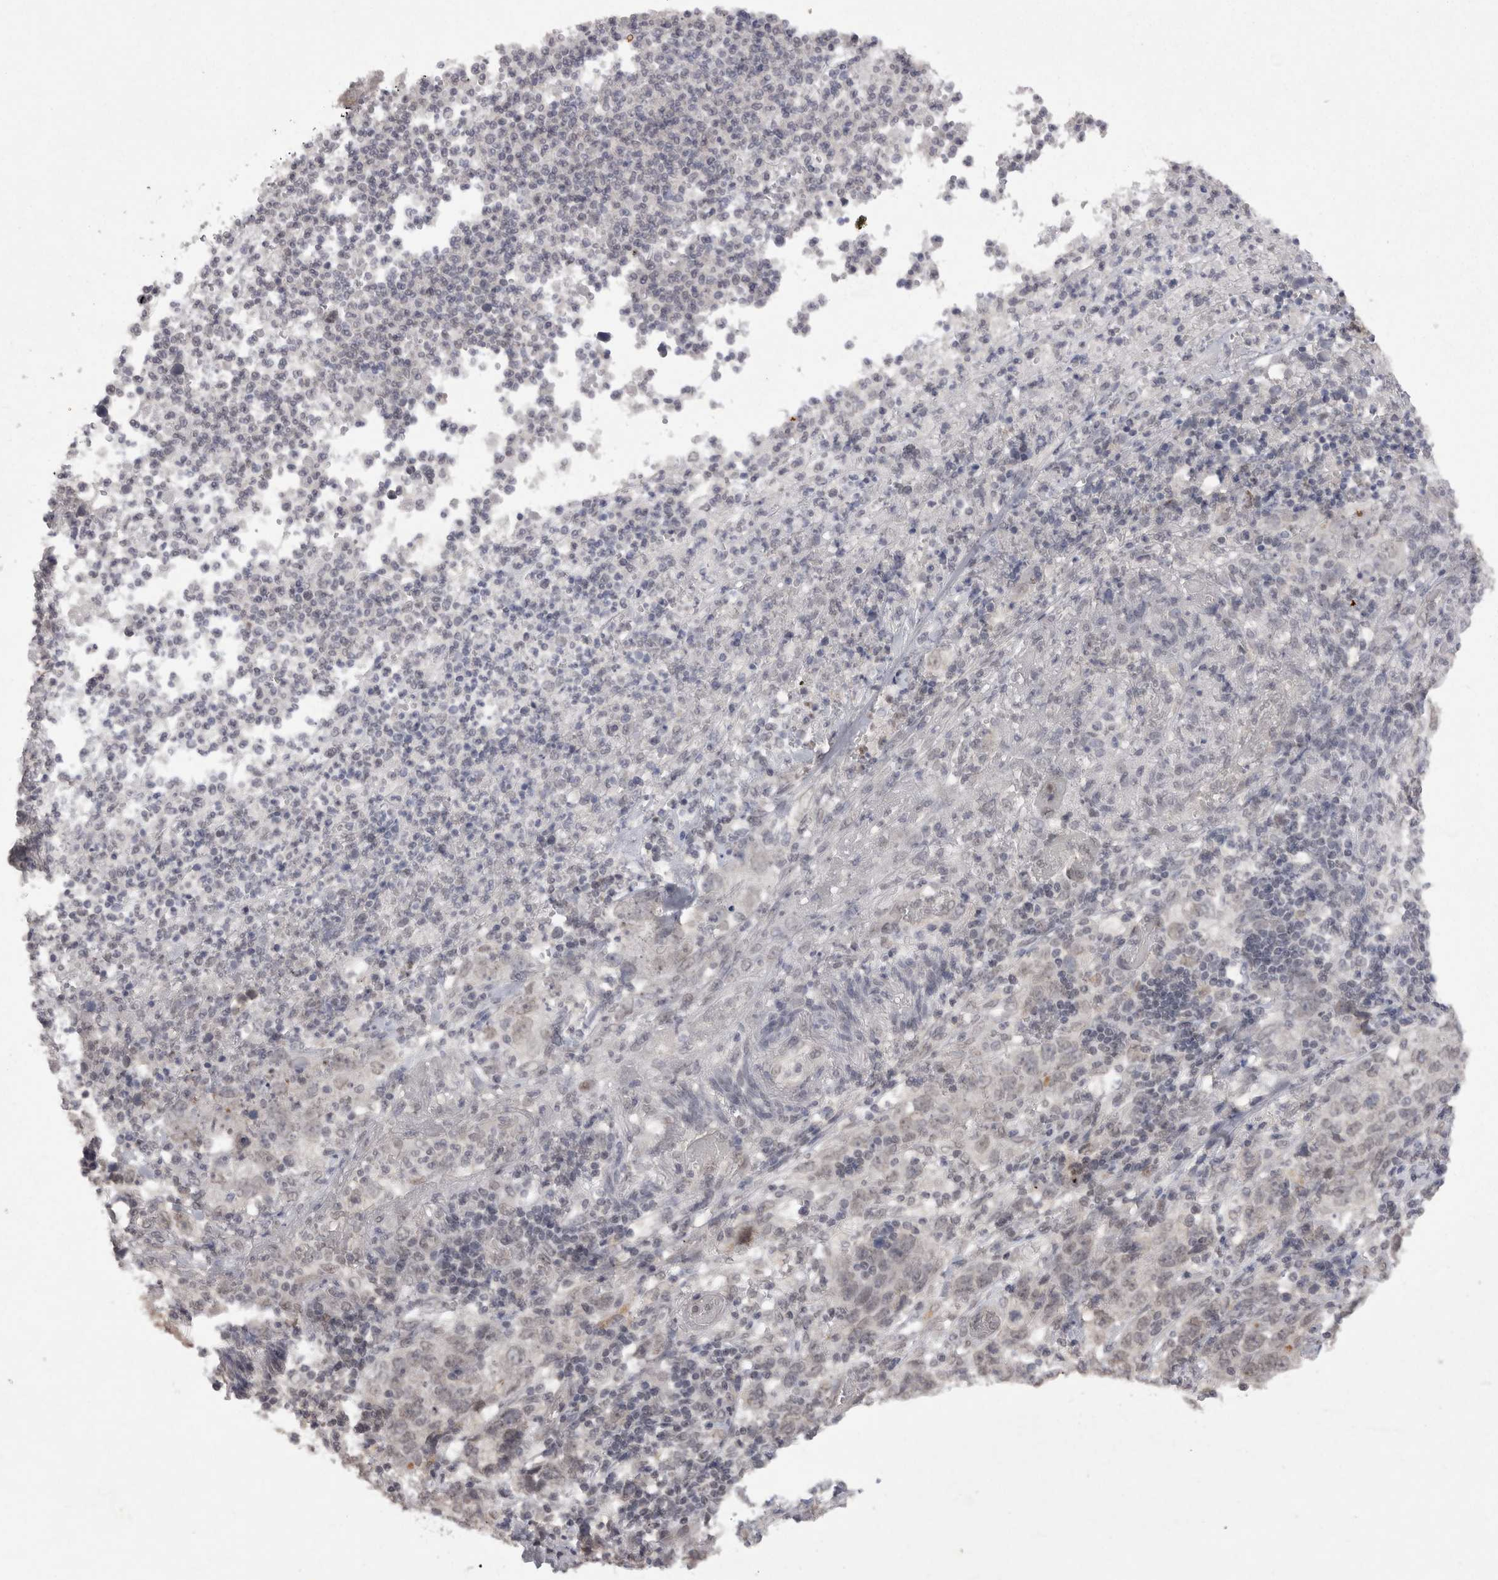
{"staining": {"intensity": "weak", "quantity": "<25%", "location": "cytoplasmic/membranous,nuclear"}, "tissue": "stomach cancer", "cell_type": "Tumor cells", "image_type": "cancer", "snomed": [{"axis": "morphology", "description": "Adenocarcinoma, NOS"}, {"axis": "topography", "description": "Stomach"}], "caption": "The immunohistochemistry (IHC) histopathology image has no significant expression in tumor cells of stomach adenocarcinoma tissue.", "gene": "DDX4", "patient": {"sex": "male", "age": 48}}